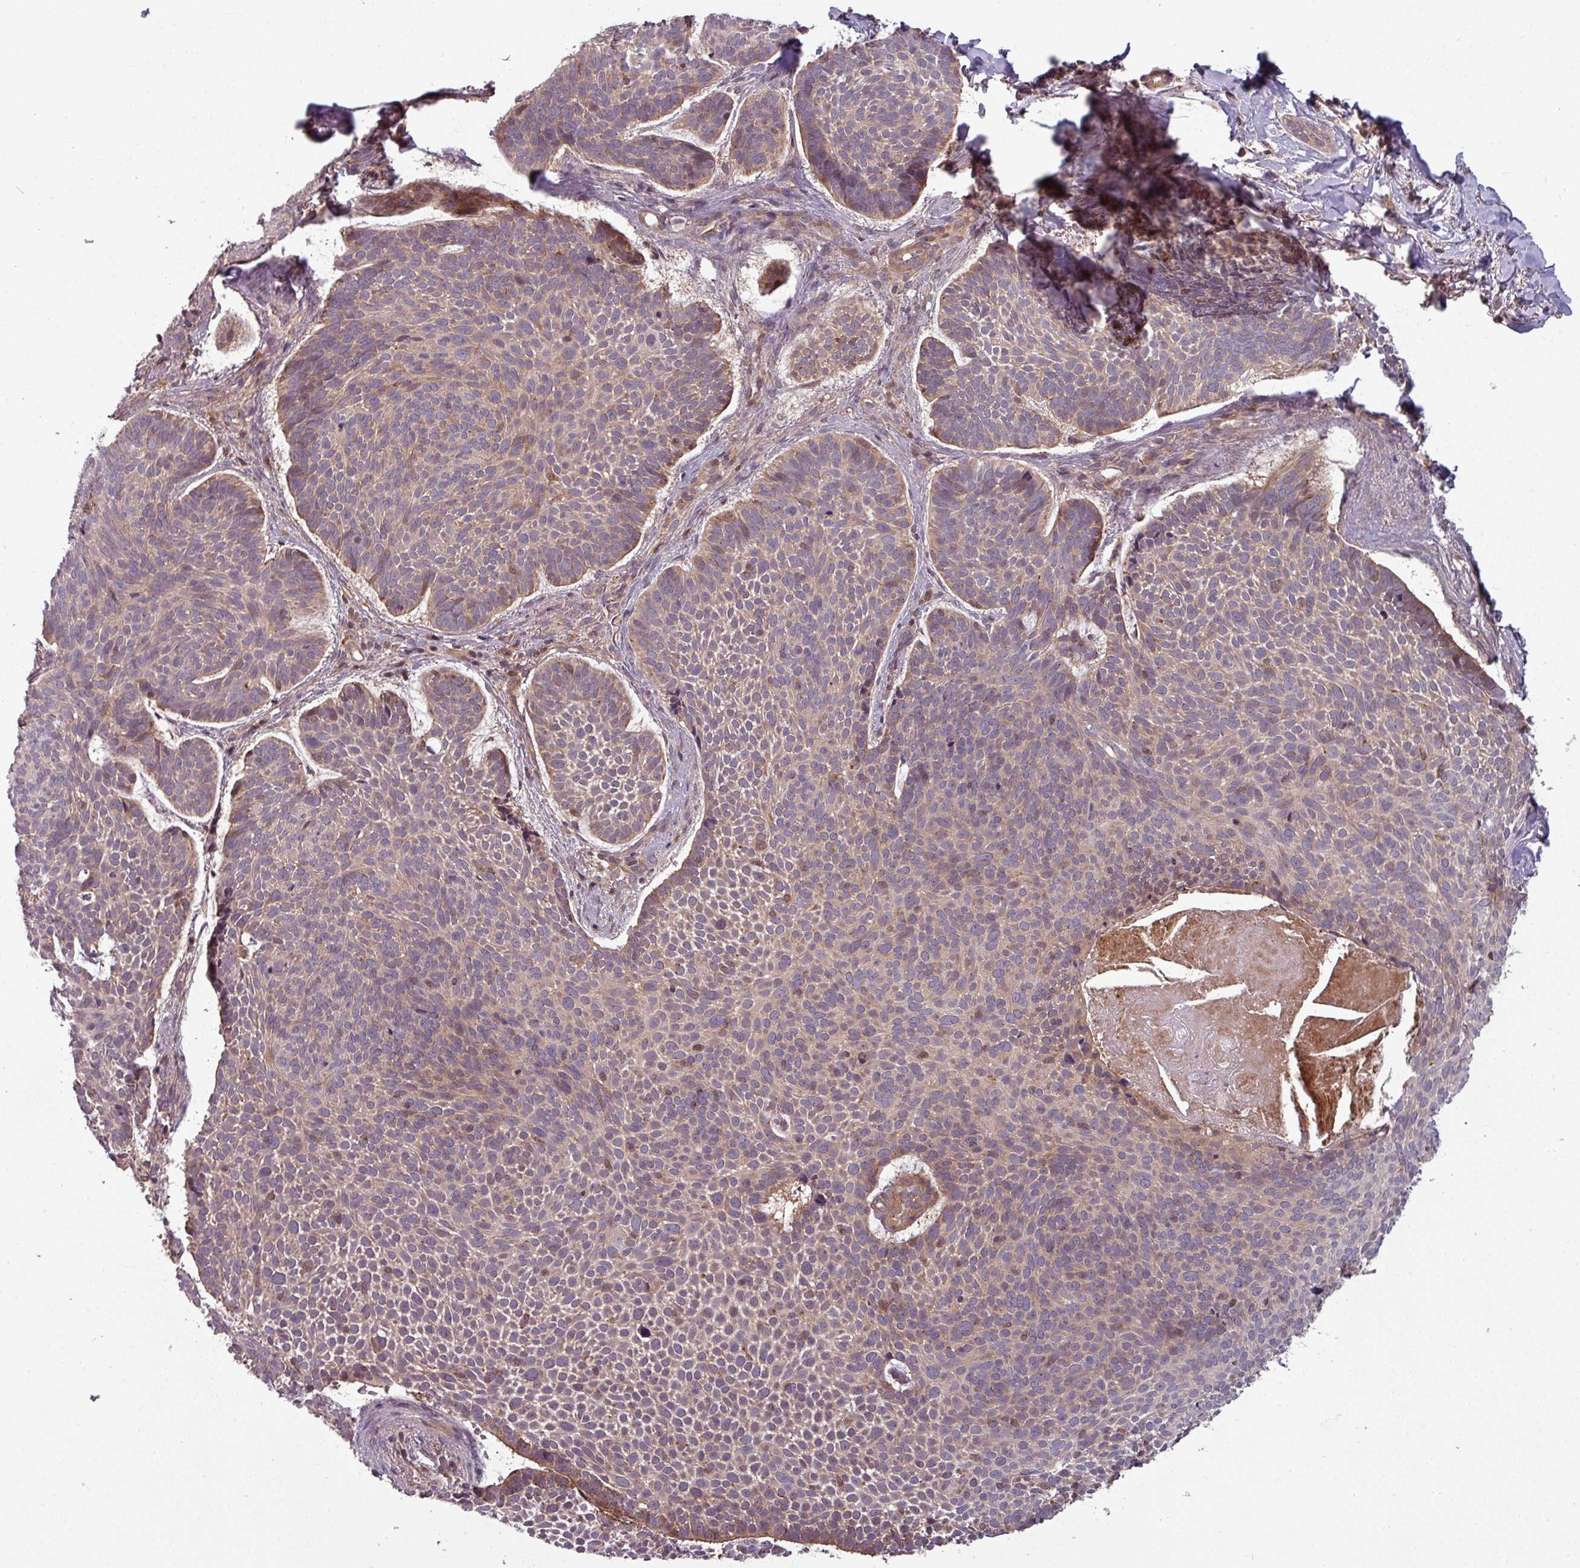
{"staining": {"intensity": "weak", "quantity": "25%-75%", "location": "cytoplasmic/membranous"}, "tissue": "skin cancer", "cell_type": "Tumor cells", "image_type": "cancer", "snomed": [{"axis": "morphology", "description": "Basal cell carcinoma"}, {"axis": "topography", "description": "Skin"}], "caption": "Immunohistochemical staining of basal cell carcinoma (skin) demonstrates low levels of weak cytoplasmic/membranous staining in approximately 25%-75% of tumor cells.", "gene": "GSKIP", "patient": {"sex": "male", "age": 70}}